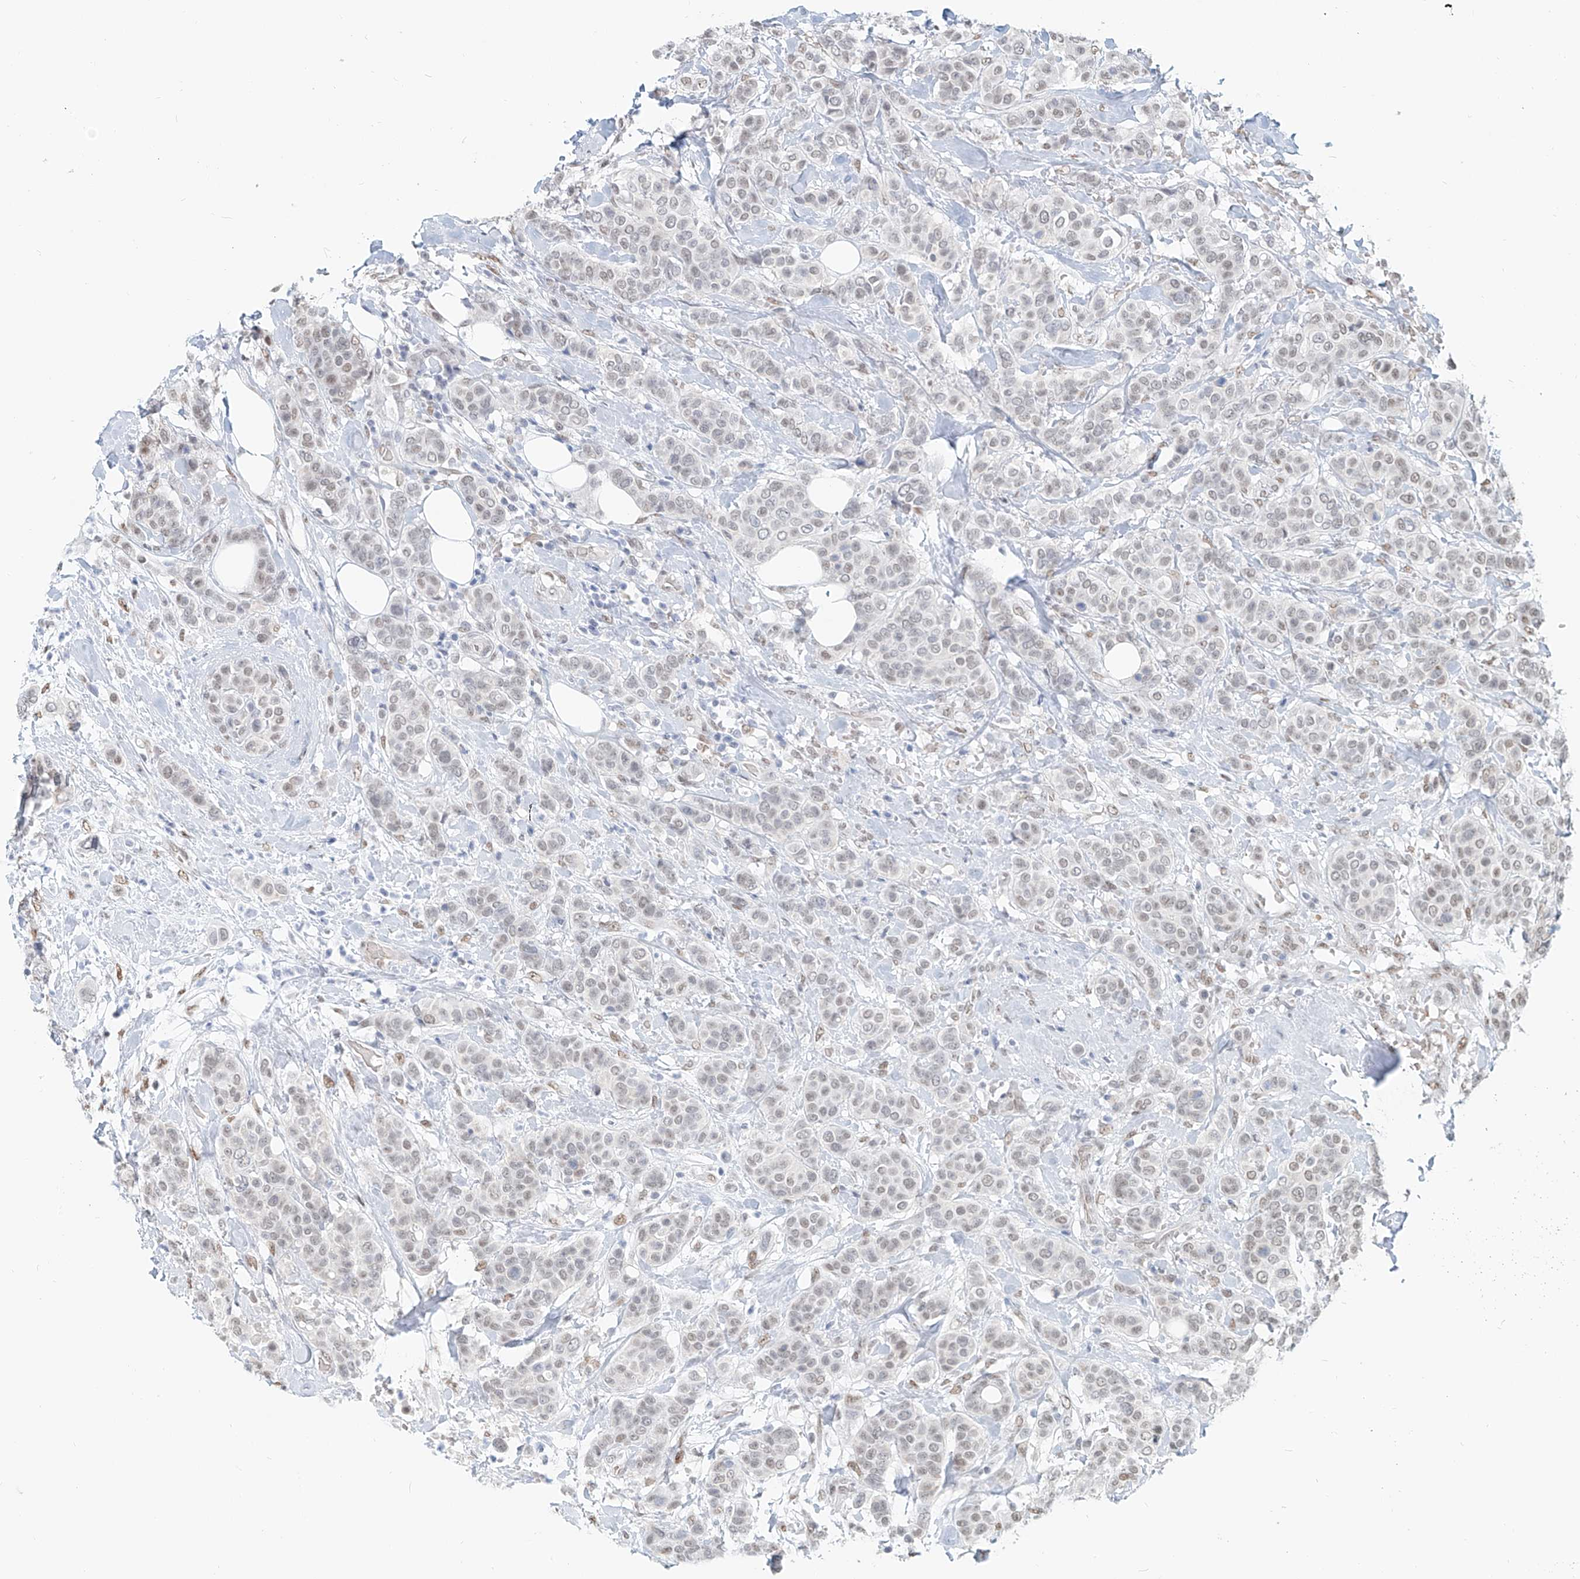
{"staining": {"intensity": "weak", "quantity": "<25%", "location": "nuclear"}, "tissue": "breast cancer", "cell_type": "Tumor cells", "image_type": "cancer", "snomed": [{"axis": "morphology", "description": "Lobular carcinoma"}, {"axis": "topography", "description": "Breast"}], "caption": "Protein analysis of breast cancer reveals no significant staining in tumor cells.", "gene": "SASH1", "patient": {"sex": "female", "age": 51}}